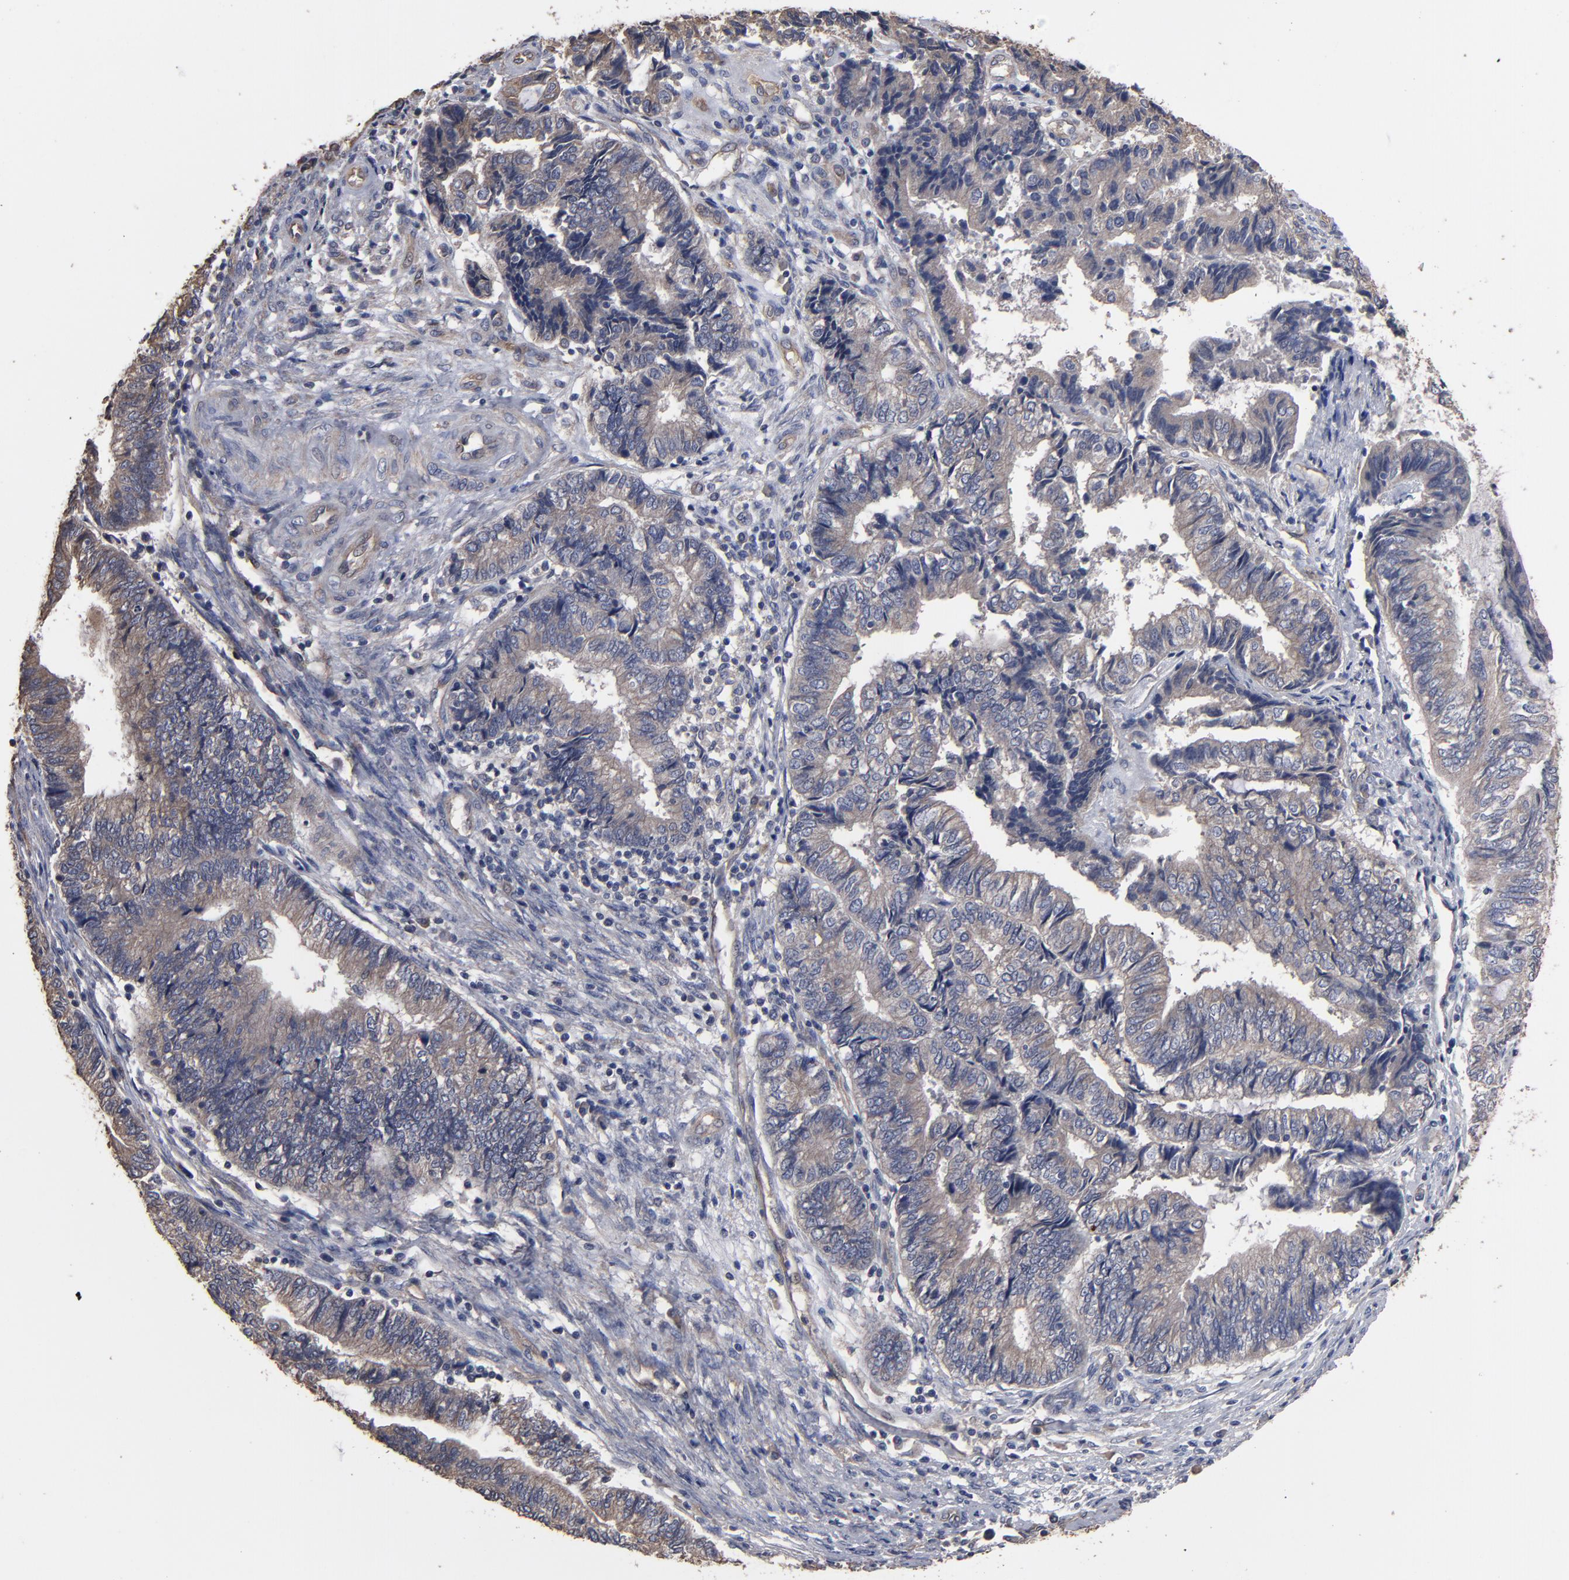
{"staining": {"intensity": "weak", "quantity": ">75%", "location": "cytoplasmic/membranous"}, "tissue": "endometrial cancer", "cell_type": "Tumor cells", "image_type": "cancer", "snomed": [{"axis": "morphology", "description": "Adenocarcinoma, NOS"}, {"axis": "topography", "description": "Uterus"}, {"axis": "topography", "description": "Endometrium"}], "caption": "Endometrial cancer was stained to show a protein in brown. There is low levels of weak cytoplasmic/membranous positivity in approximately >75% of tumor cells.", "gene": "DMD", "patient": {"sex": "female", "age": 70}}